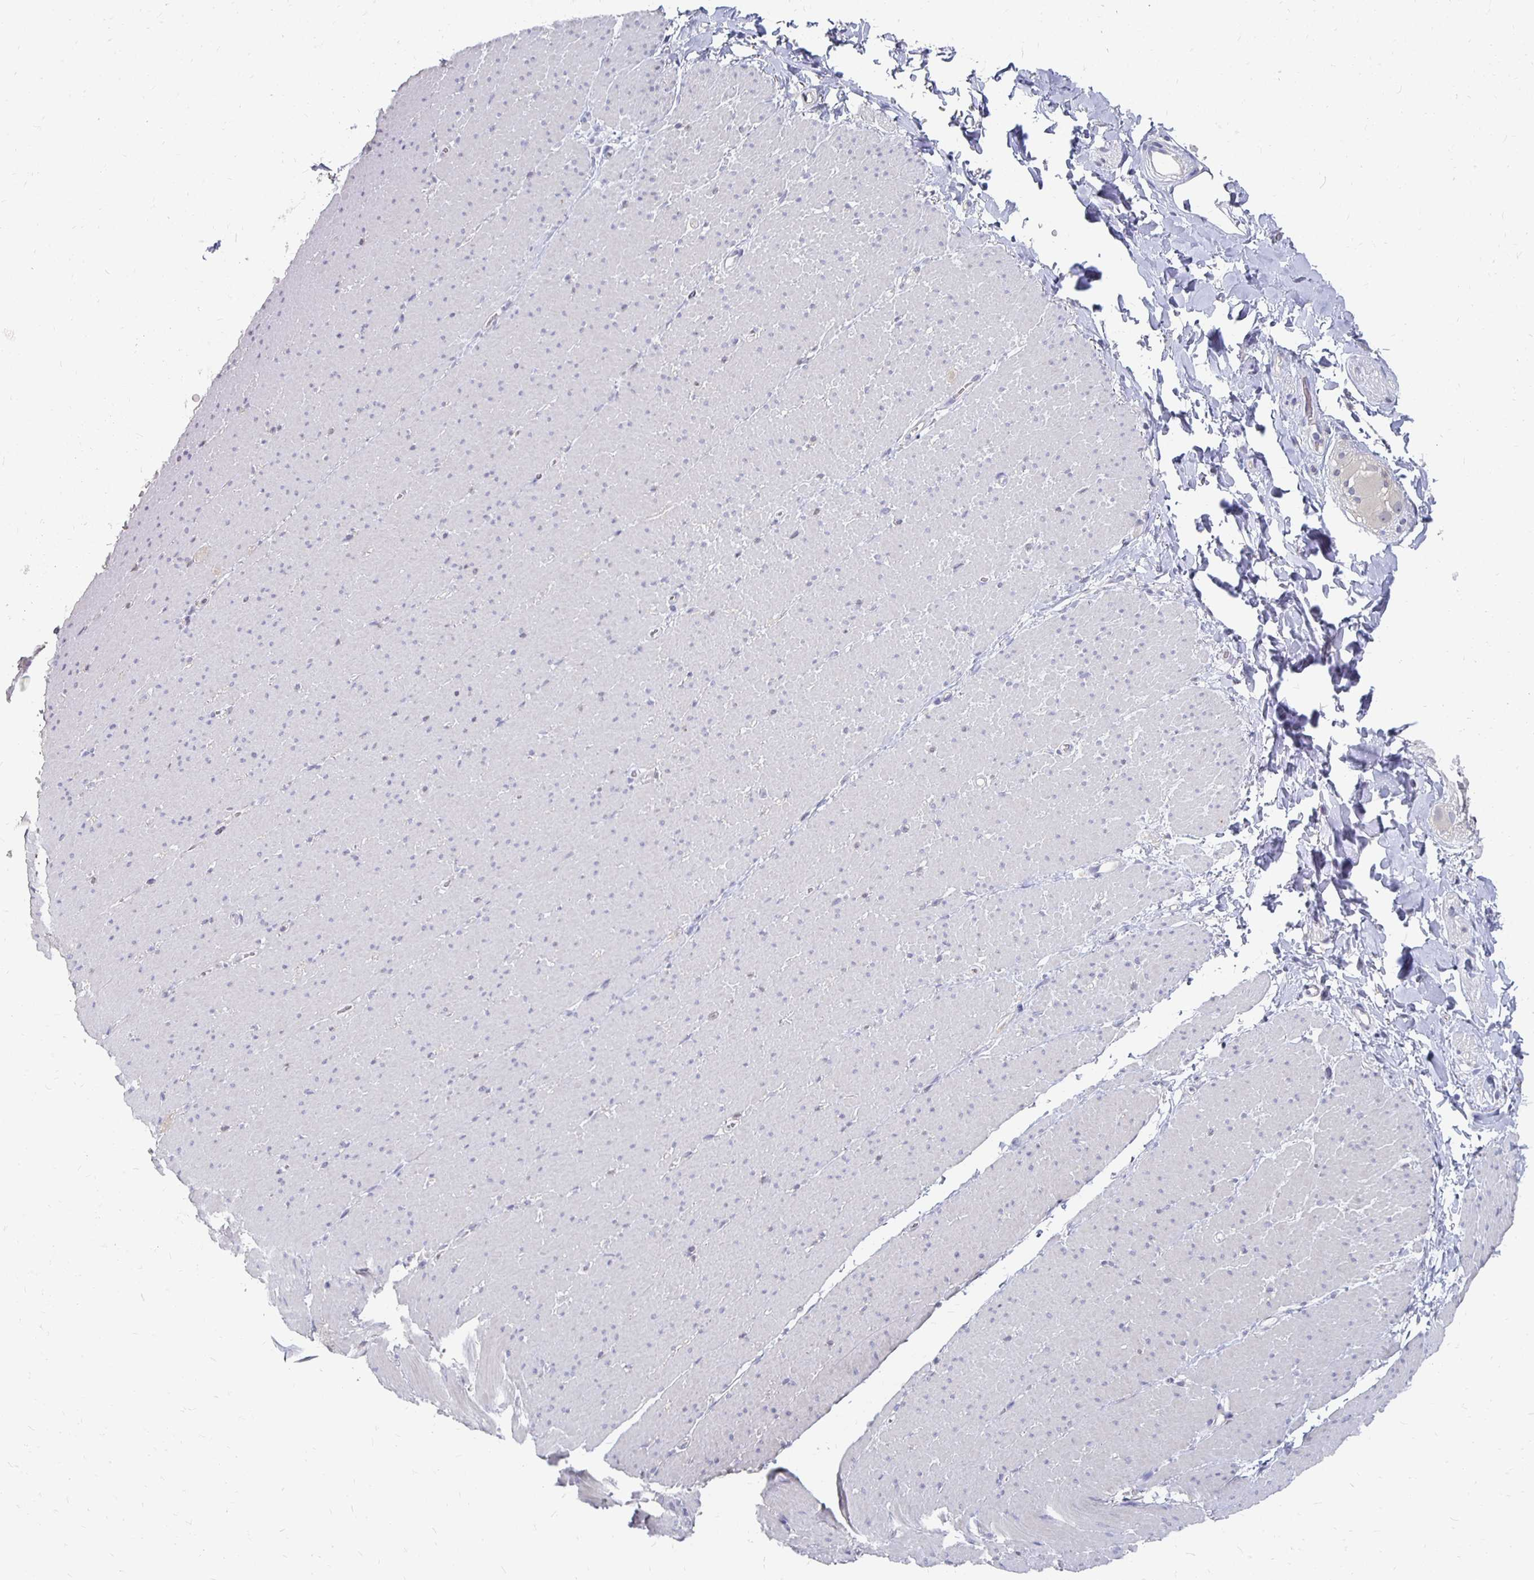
{"staining": {"intensity": "negative", "quantity": "none", "location": "none"}, "tissue": "smooth muscle", "cell_type": "Smooth muscle cells", "image_type": "normal", "snomed": [{"axis": "morphology", "description": "Normal tissue, NOS"}, {"axis": "topography", "description": "Smooth muscle"}, {"axis": "topography", "description": "Rectum"}], "caption": "High power microscopy histopathology image of an immunohistochemistry (IHC) photomicrograph of benign smooth muscle, revealing no significant positivity in smooth muscle cells.", "gene": "FKRP", "patient": {"sex": "male", "age": 53}}